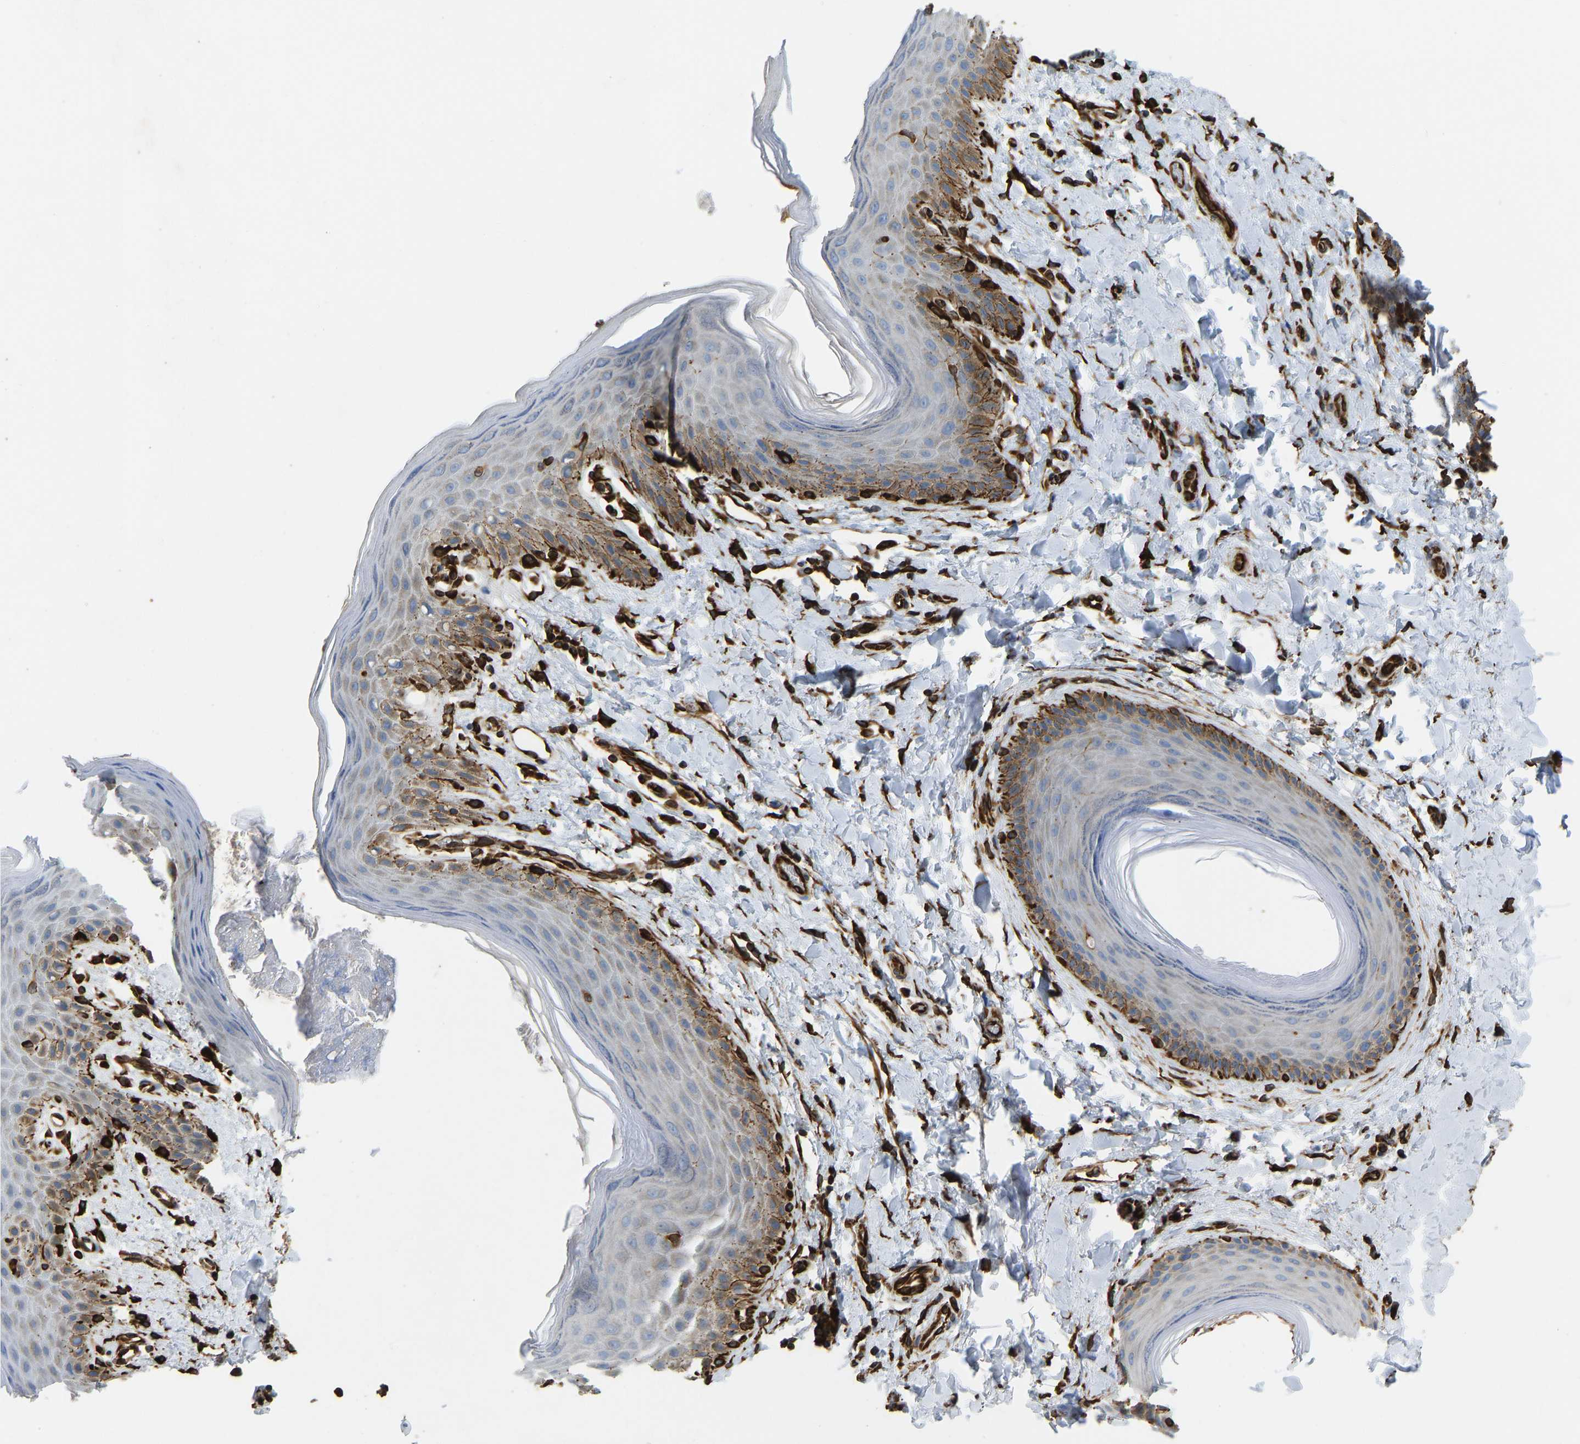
{"staining": {"intensity": "moderate", "quantity": "<25%", "location": "cytoplasmic/membranous"}, "tissue": "skin", "cell_type": "Epidermal cells", "image_type": "normal", "snomed": [{"axis": "morphology", "description": "Normal tissue, NOS"}, {"axis": "topography", "description": "Anal"}], "caption": "Immunohistochemistry (IHC) staining of normal skin, which reveals low levels of moderate cytoplasmic/membranous expression in about <25% of epidermal cells indicating moderate cytoplasmic/membranous protein staining. The staining was performed using DAB (3,3'-diaminobenzidine) (brown) for protein detection and nuclei were counterstained in hematoxylin (blue).", "gene": "BEX3", "patient": {"sex": "male", "age": 44}}